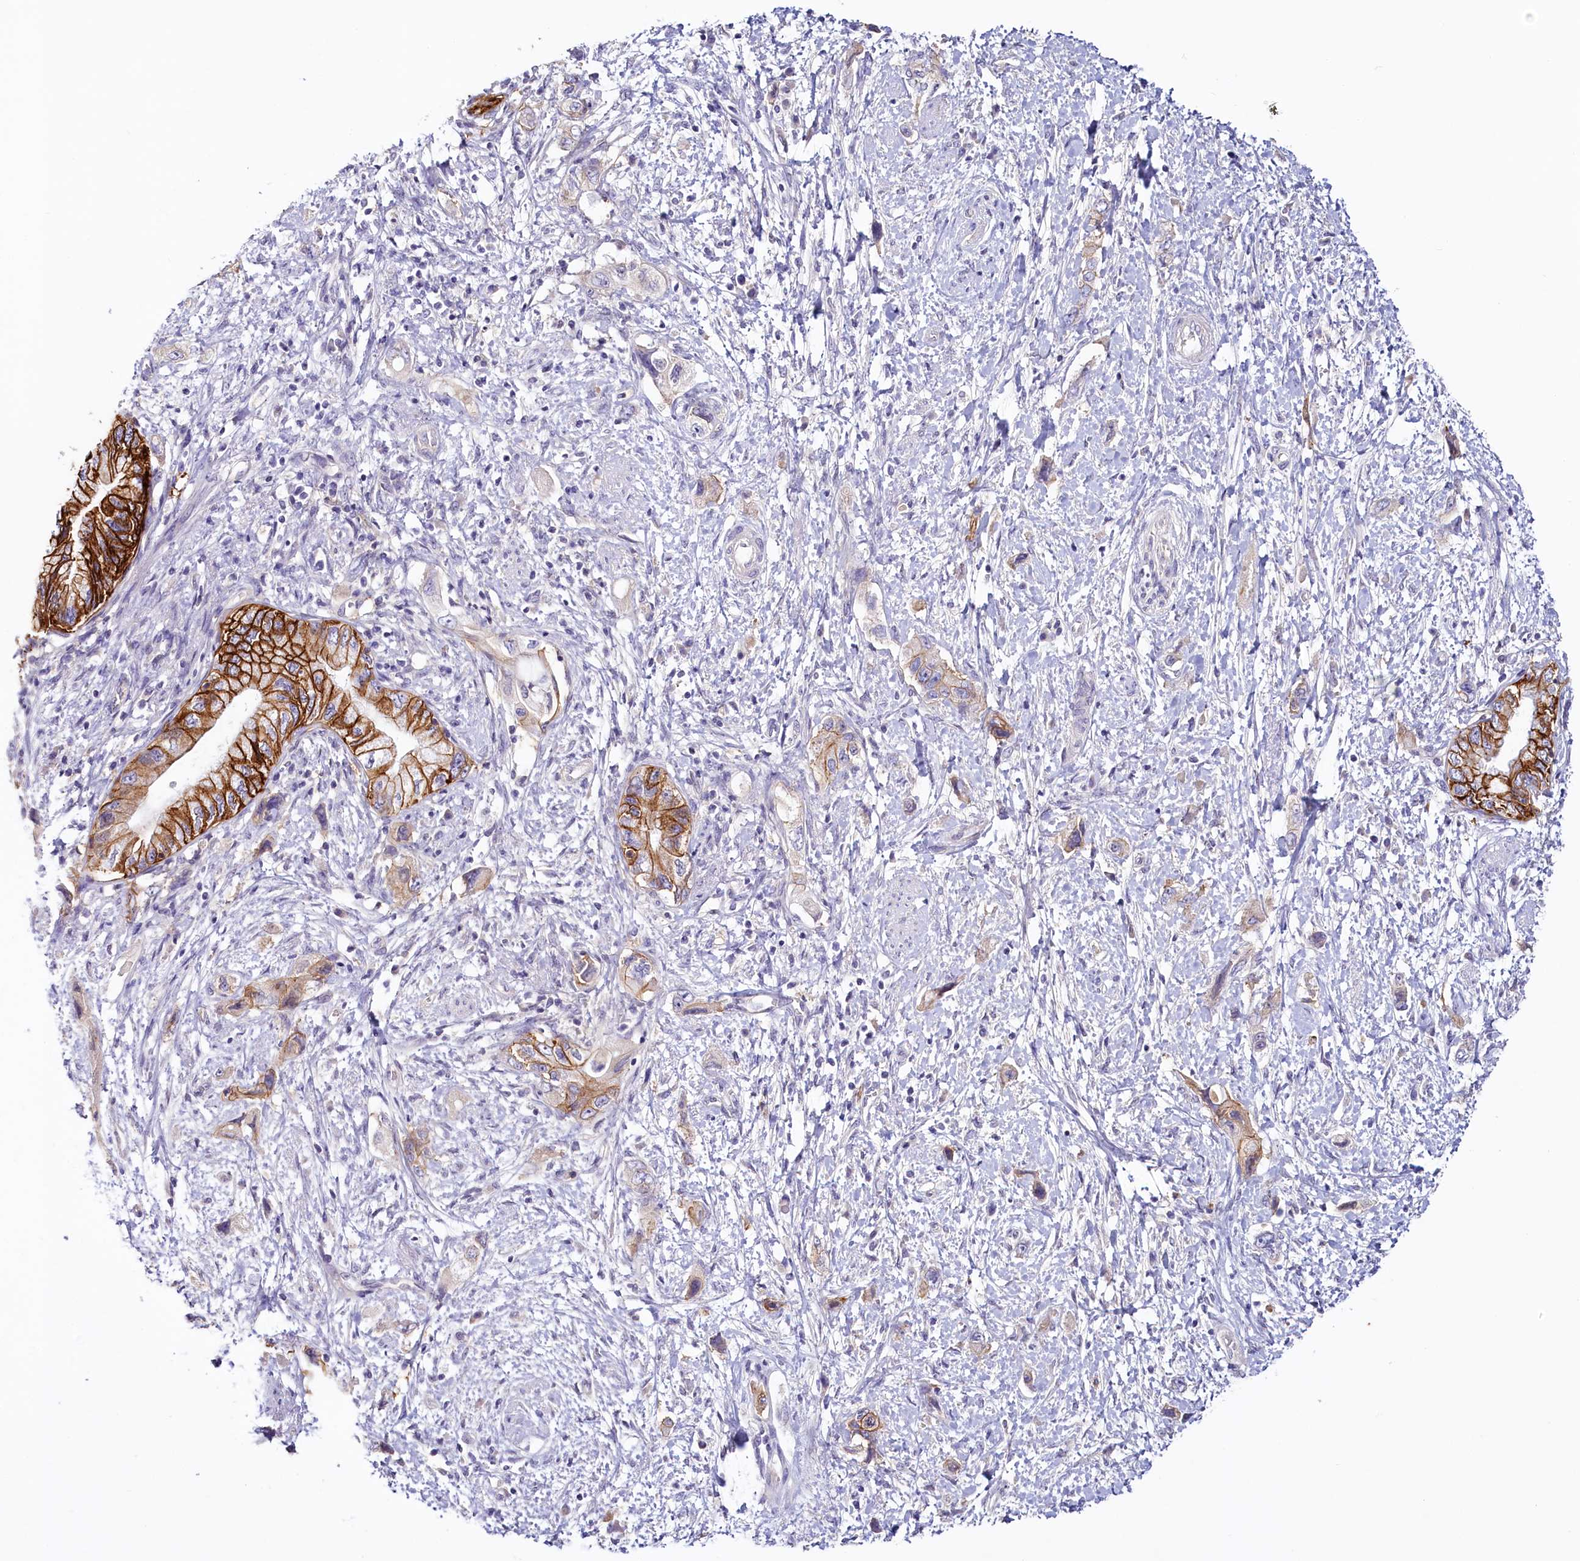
{"staining": {"intensity": "strong", "quantity": ">75%", "location": "cytoplasmic/membranous"}, "tissue": "pancreatic cancer", "cell_type": "Tumor cells", "image_type": "cancer", "snomed": [{"axis": "morphology", "description": "Adenocarcinoma, NOS"}, {"axis": "topography", "description": "Pancreas"}], "caption": "DAB immunohistochemical staining of pancreatic cancer (adenocarcinoma) demonstrates strong cytoplasmic/membranous protein expression in about >75% of tumor cells.", "gene": "PDE6D", "patient": {"sex": "female", "age": 73}}